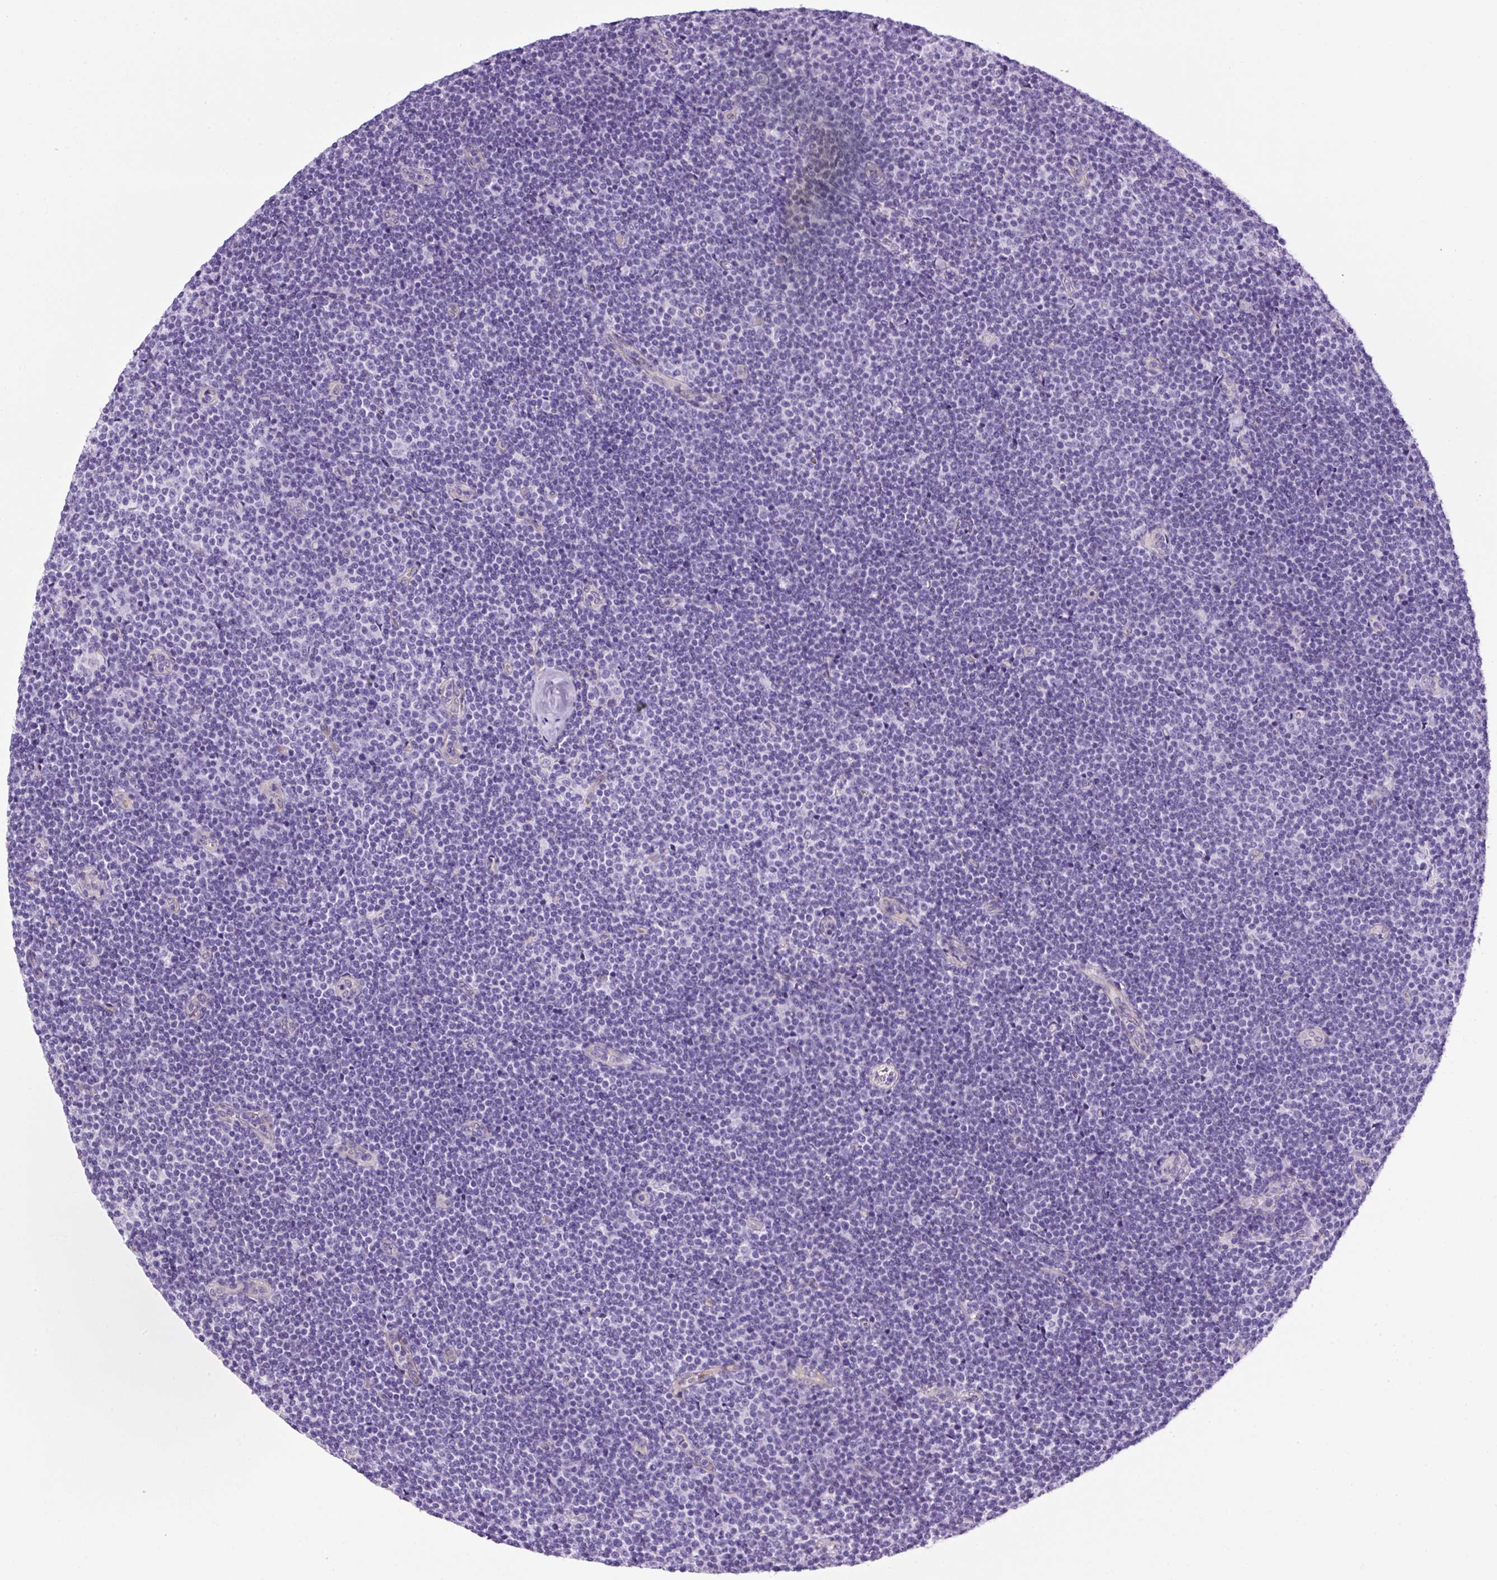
{"staining": {"intensity": "negative", "quantity": "none", "location": "none"}, "tissue": "lymphoma", "cell_type": "Tumor cells", "image_type": "cancer", "snomed": [{"axis": "morphology", "description": "Malignant lymphoma, non-Hodgkin's type, Low grade"}, {"axis": "topography", "description": "Lymph node"}], "caption": "IHC of human malignant lymphoma, non-Hodgkin's type (low-grade) displays no expression in tumor cells. (DAB (3,3'-diaminobenzidine) immunohistochemistry visualized using brightfield microscopy, high magnification).", "gene": "KRT12", "patient": {"sex": "male", "age": 48}}